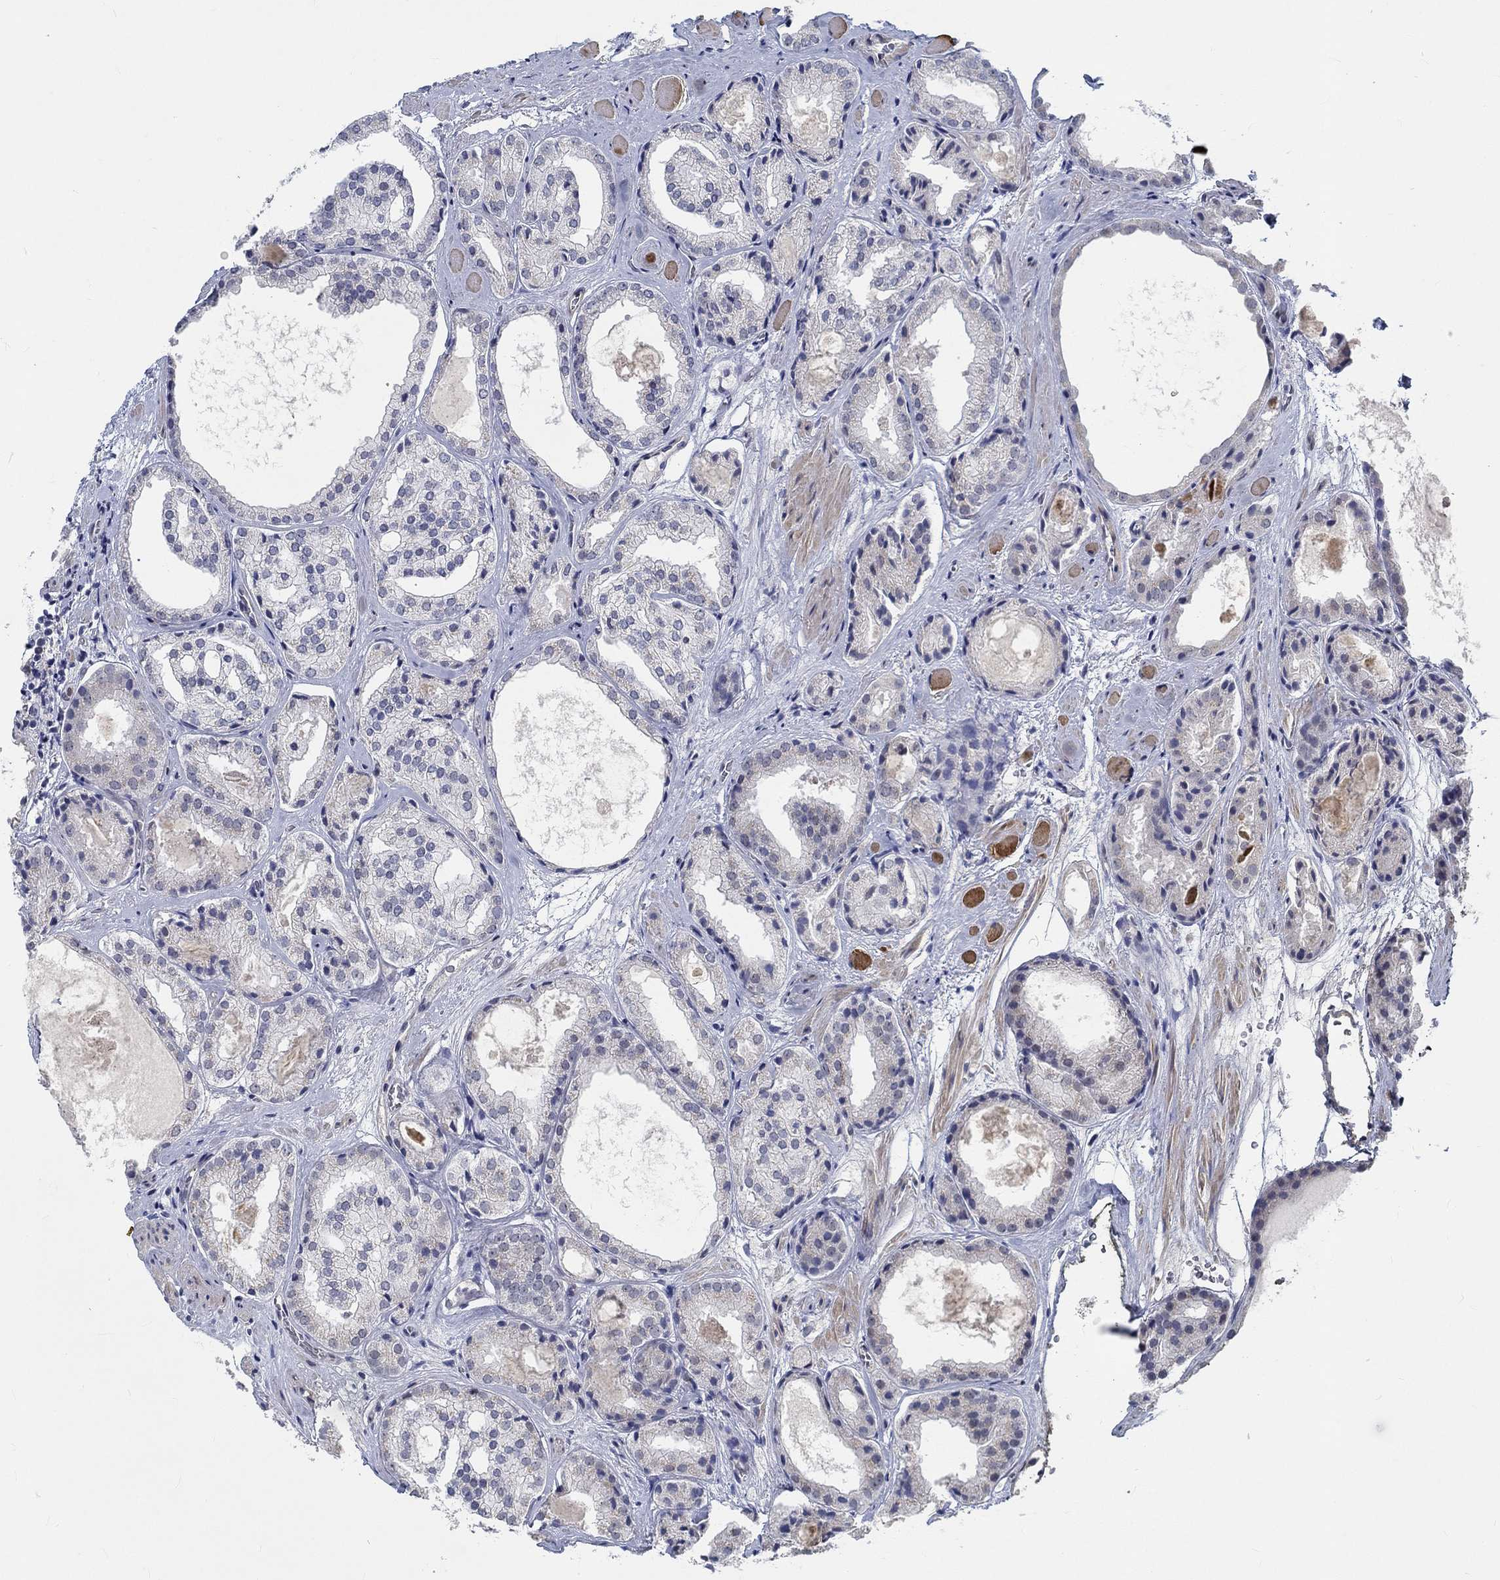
{"staining": {"intensity": "negative", "quantity": "none", "location": "none"}, "tissue": "prostate cancer", "cell_type": "Tumor cells", "image_type": "cancer", "snomed": [{"axis": "morphology", "description": "Adenocarcinoma, Low grade"}, {"axis": "topography", "description": "Prostate"}], "caption": "IHC image of neoplastic tissue: human prostate cancer stained with DAB (3,3'-diaminobenzidine) reveals no significant protein positivity in tumor cells.", "gene": "MYBPC1", "patient": {"sex": "male", "age": 69}}